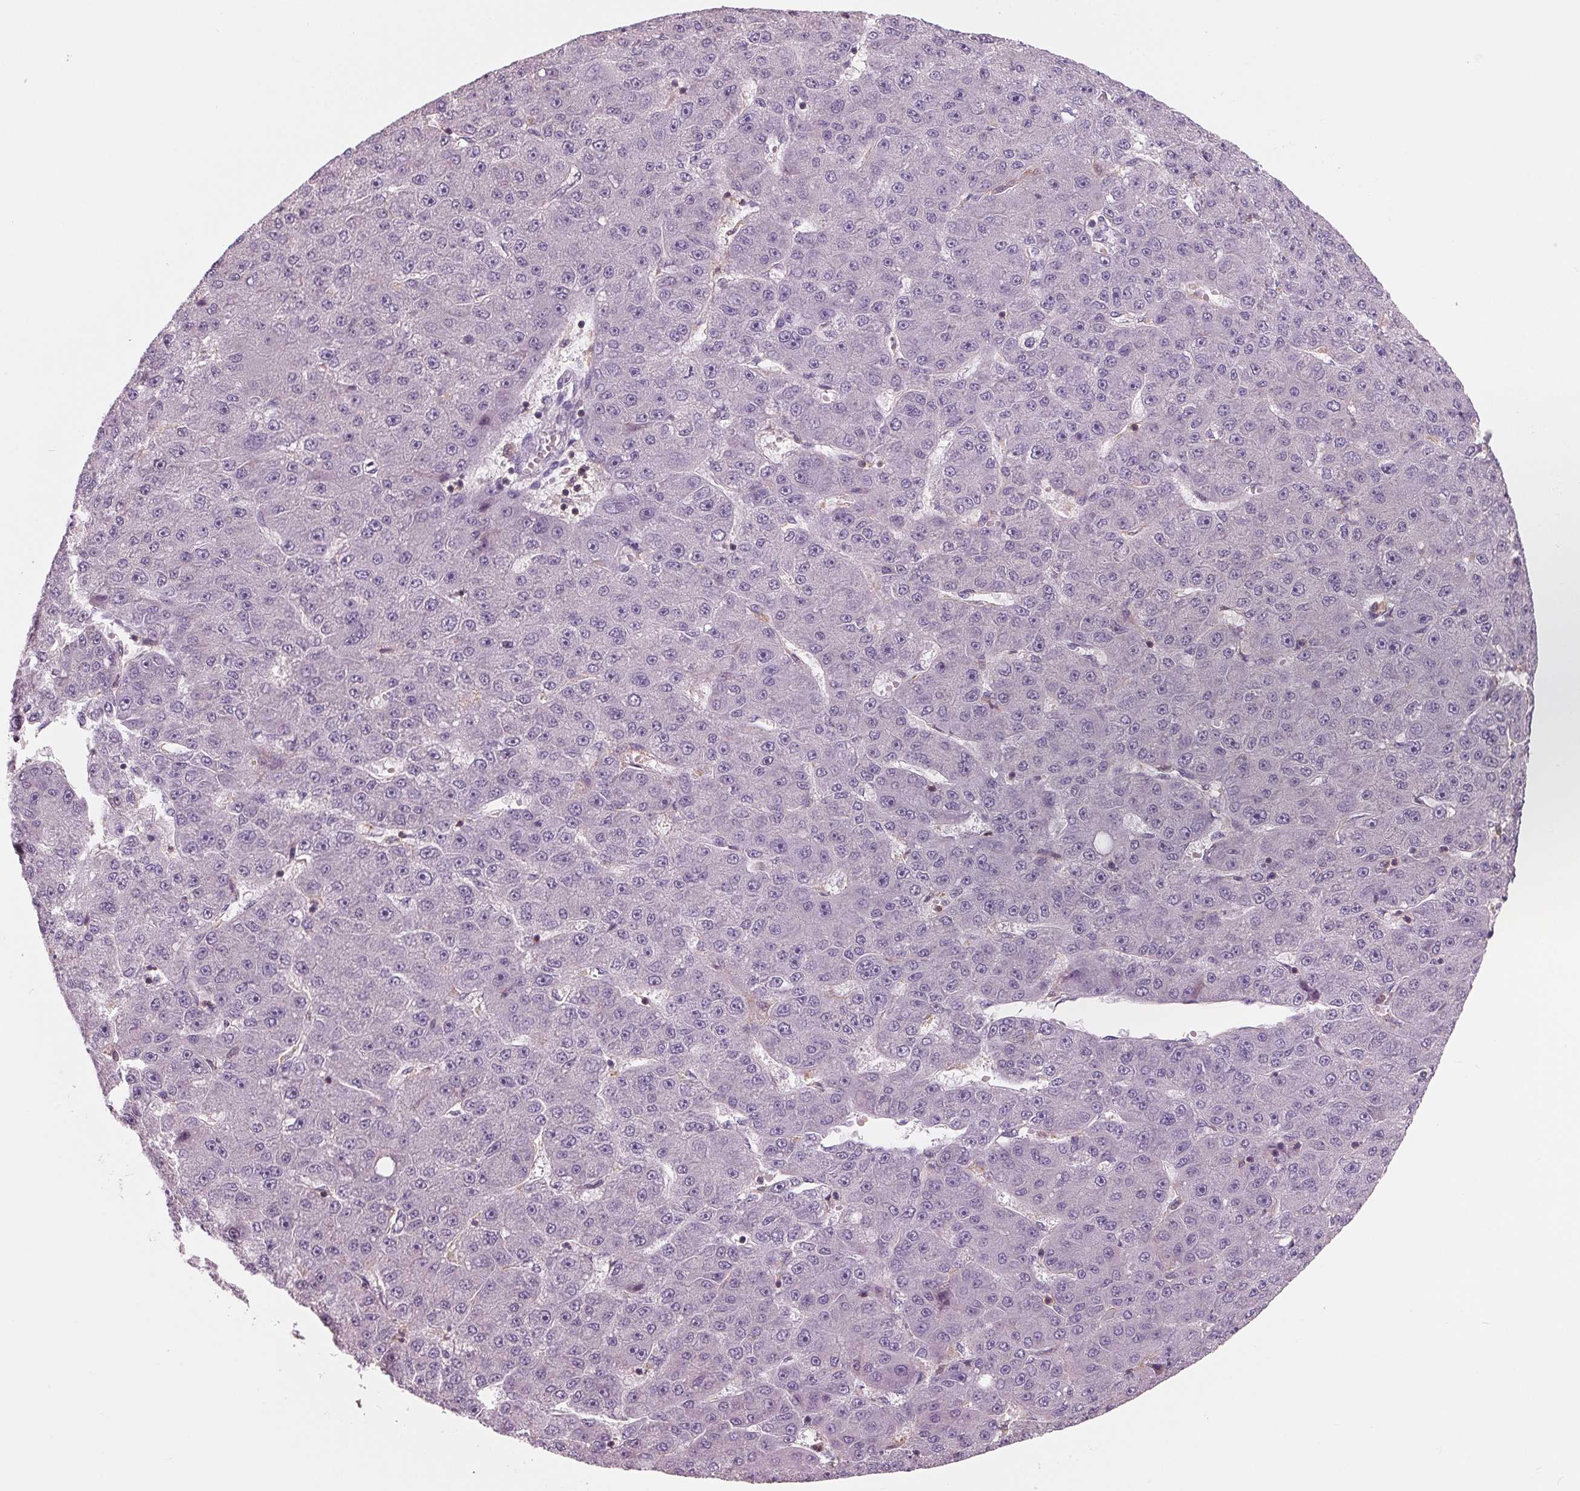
{"staining": {"intensity": "negative", "quantity": "none", "location": "none"}, "tissue": "liver cancer", "cell_type": "Tumor cells", "image_type": "cancer", "snomed": [{"axis": "morphology", "description": "Carcinoma, Hepatocellular, NOS"}, {"axis": "topography", "description": "Liver"}], "caption": "This is an immunohistochemistry (IHC) photomicrograph of human liver hepatocellular carcinoma. There is no staining in tumor cells.", "gene": "ARHGAP25", "patient": {"sex": "male", "age": 67}}